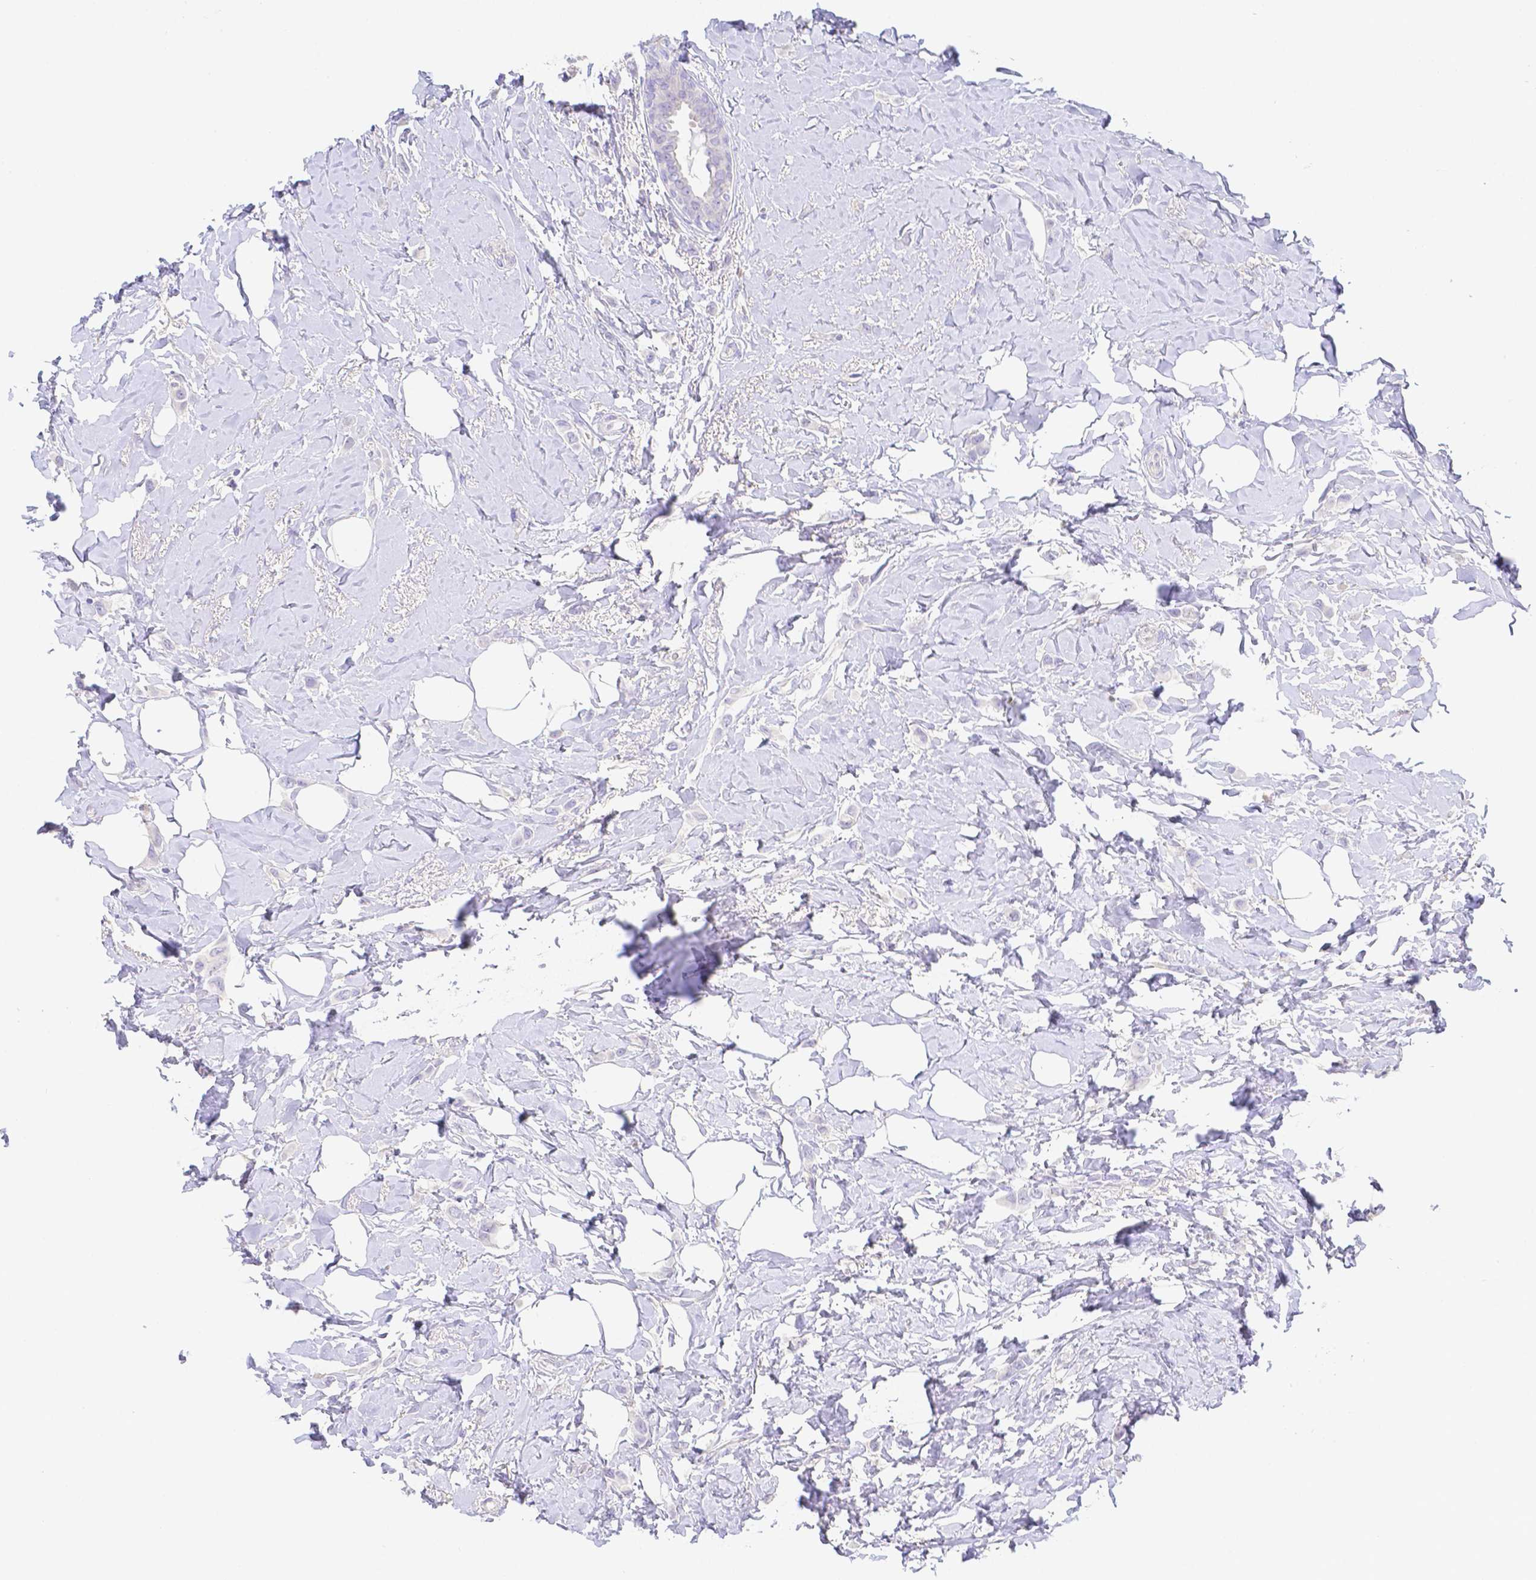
{"staining": {"intensity": "negative", "quantity": "none", "location": "none"}, "tissue": "breast cancer", "cell_type": "Tumor cells", "image_type": "cancer", "snomed": [{"axis": "morphology", "description": "Lobular carcinoma"}, {"axis": "topography", "description": "Breast"}], "caption": "Breast cancer was stained to show a protein in brown. There is no significant expression in tumor cells.", "gene": "ZG16B", "patient": {"sex": "female", "age": 66}}